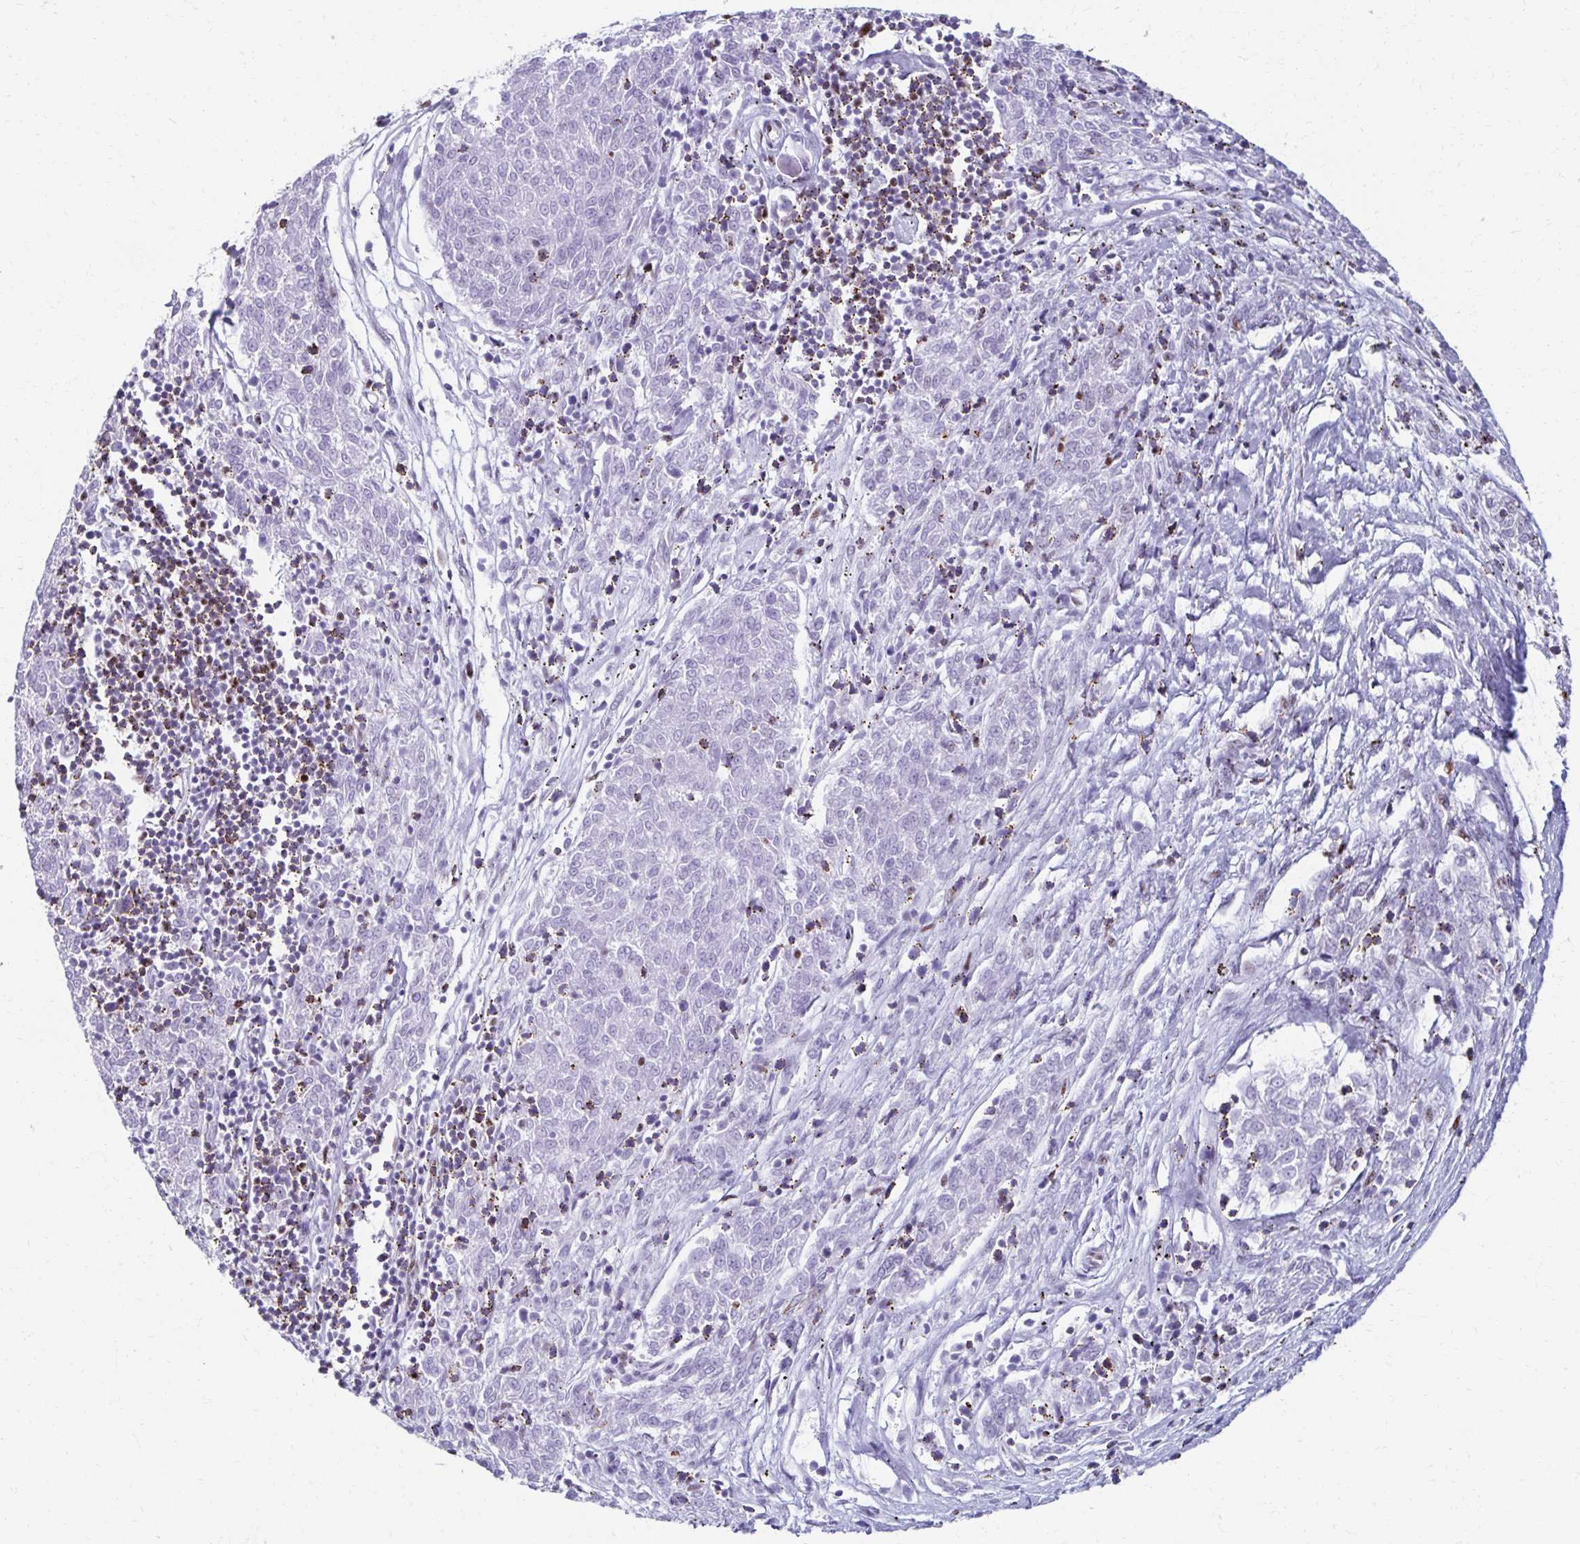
{"staining": {"intensity": "negative", "quantity": "none", "location": "none"}, "tissue": "melanoma", "cell_type": "Tumor cells", "image_type": "cancer", "snomed": [{"axis": "morphology", "description": "Malignant melanoma, NOS"}, {"axis": "topography", "description": "Skin"}], "caption": "Tumor cells show no significant expression in melanoma.", "gene": "NONO", "patient": {"sex": "female", "age": 72}}